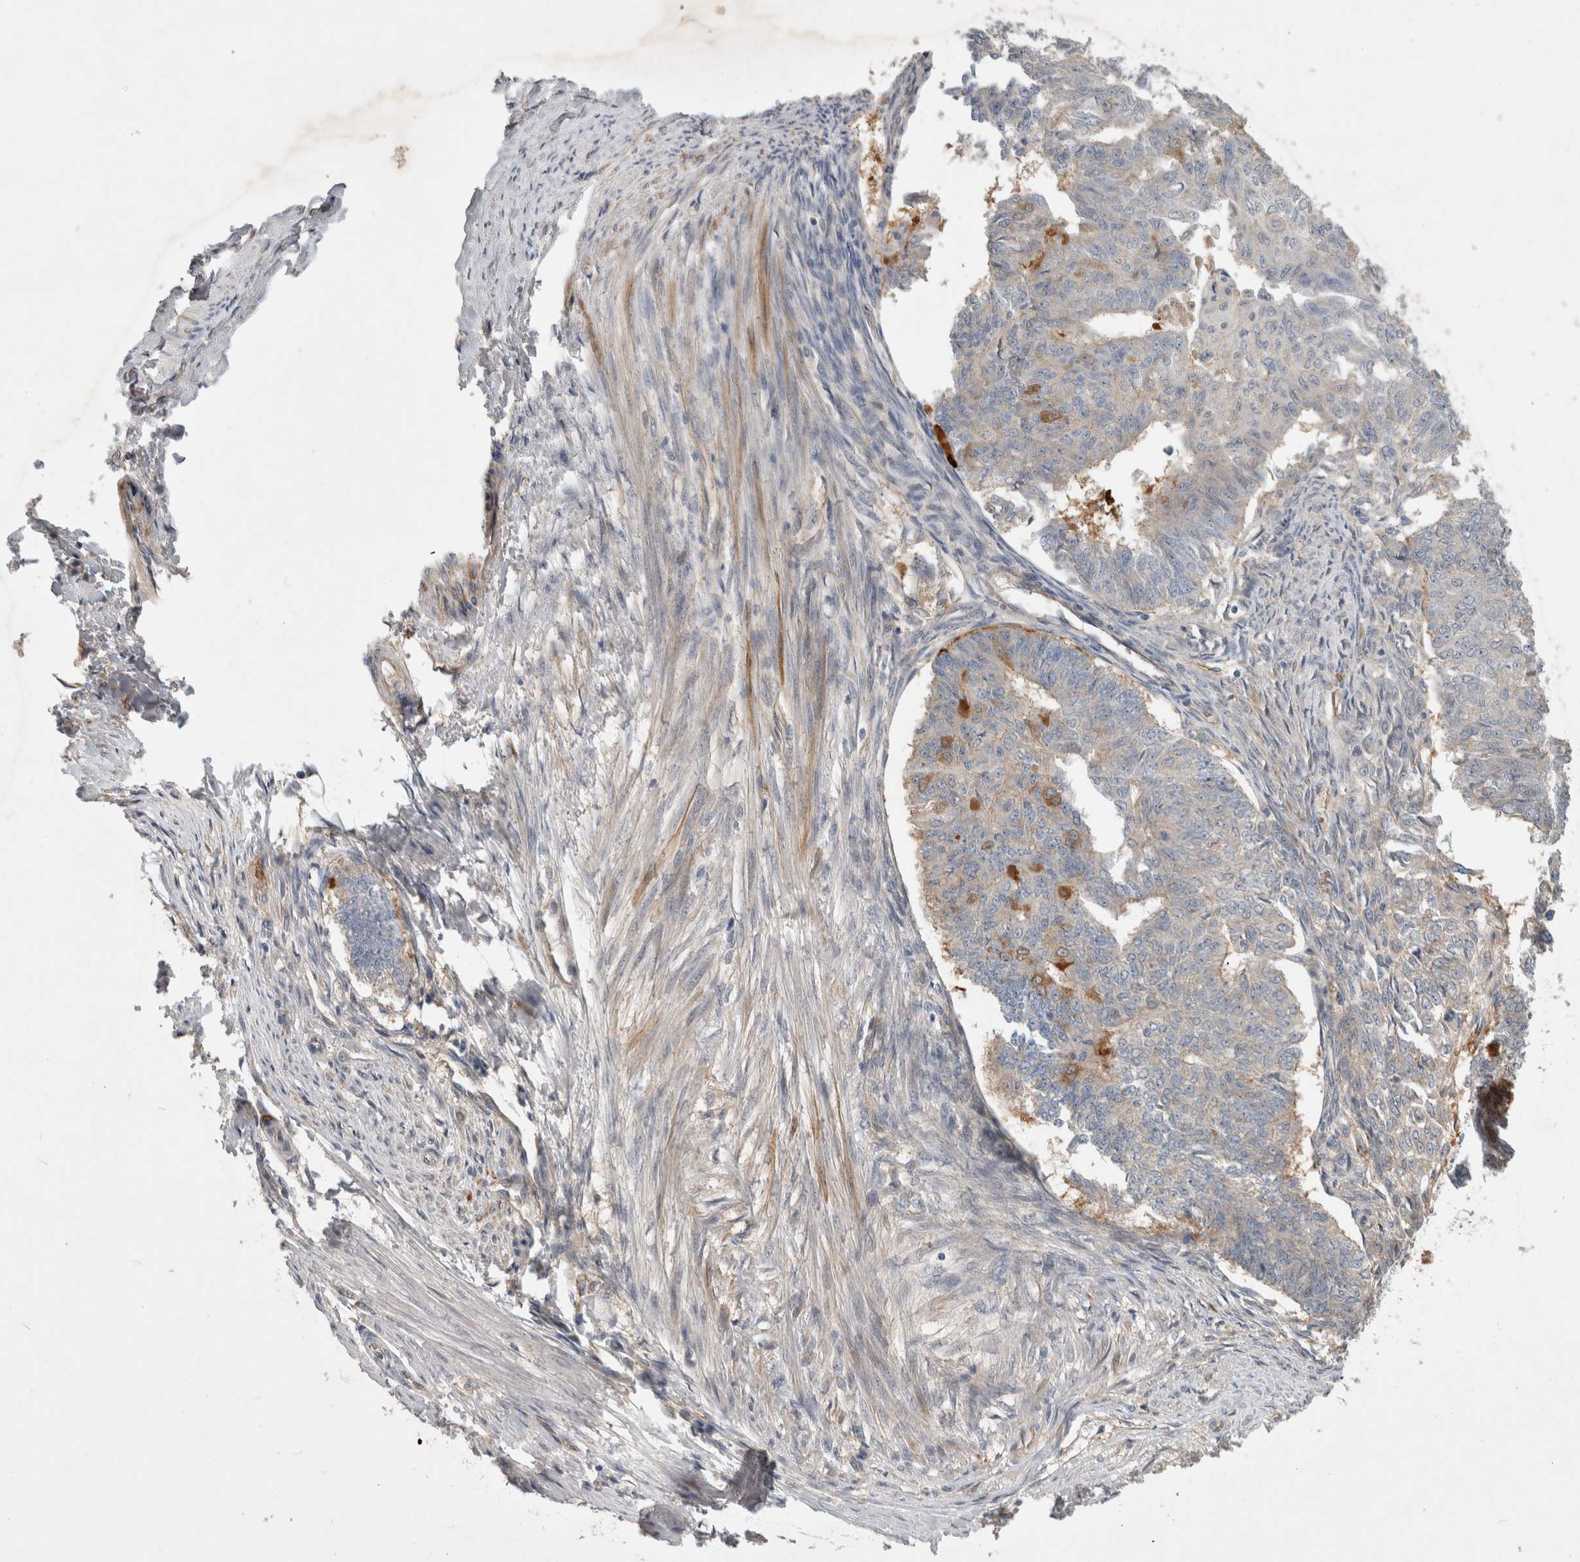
{"staining": {"intensity": "moderate", "quantity": "<25%", "location": "cytoplasmic/membranous"}, "tissue": "endometrial cancer", "cell_type": "Tumor cells", "image_type": "cancer", "snomed": [{"axis": "morphology", "description": "Adenocarcinoma, NOS"}, {"axis": "topography", "description": "Endometrium"}], "caption": "Moderate cytoplasmic/membranous staining for a protein is identified in approximately <25% of tumor cells of endometrial cancer (adenocarcinoma) using IHC.", "gene": "CERS3", "patient": {"sex": "female", "age": 32}}